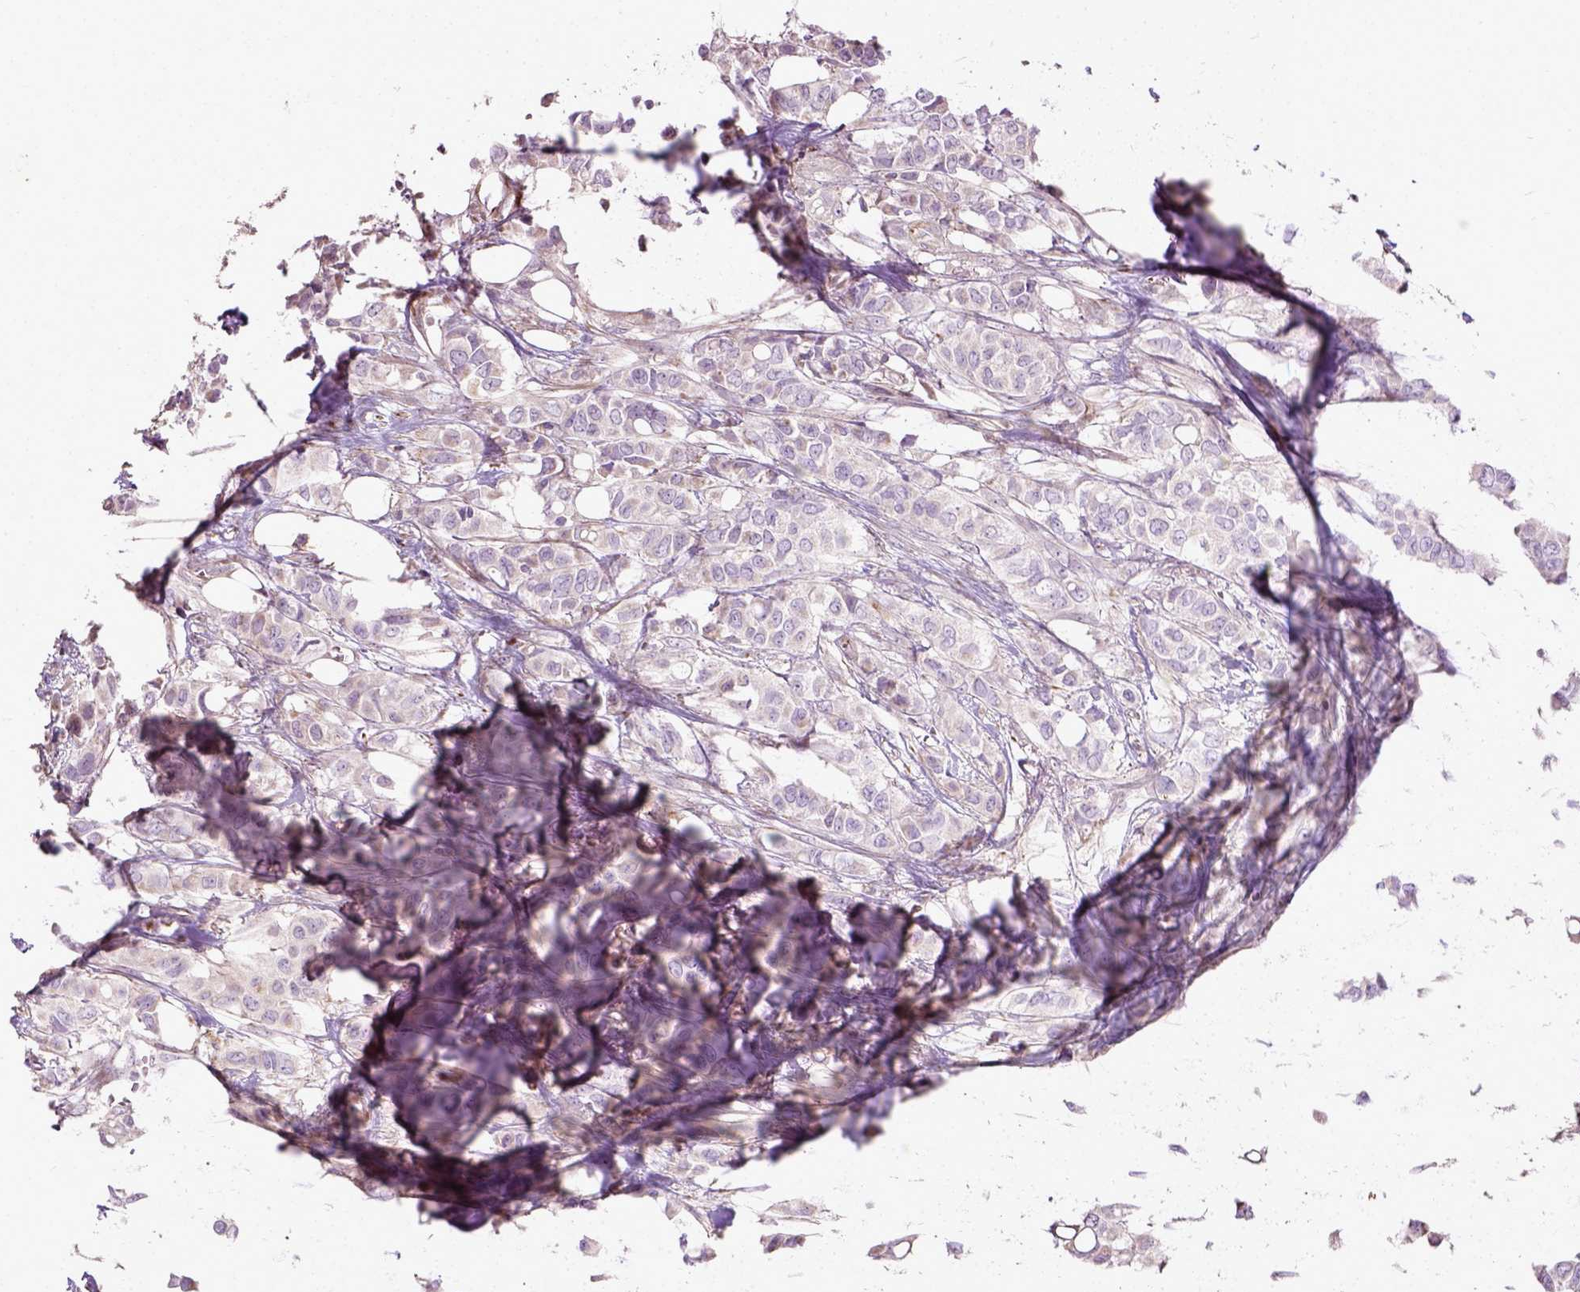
{"staining": {"intensity": "negative", "quantity": "none", "location": "none"}, "tissue": "breast cancer", "cell_type": "Tumor cells", "image_type": "cancer", "snomed": [{"axis": "morphology", "description": "Duct carcinoma"}, {"axis": "topography", "description": "Breast"}], "caption": "A high-resolution micrograph shows immunohistochemistry staining of breast intraductal carcinoma, which shows no significant expression in tumor cells. (Brightfield microscopy of DAB immunohistochemistry at high magnification).", "gene": "PKP3", "patient": {"sex": "female", "age": 85}}